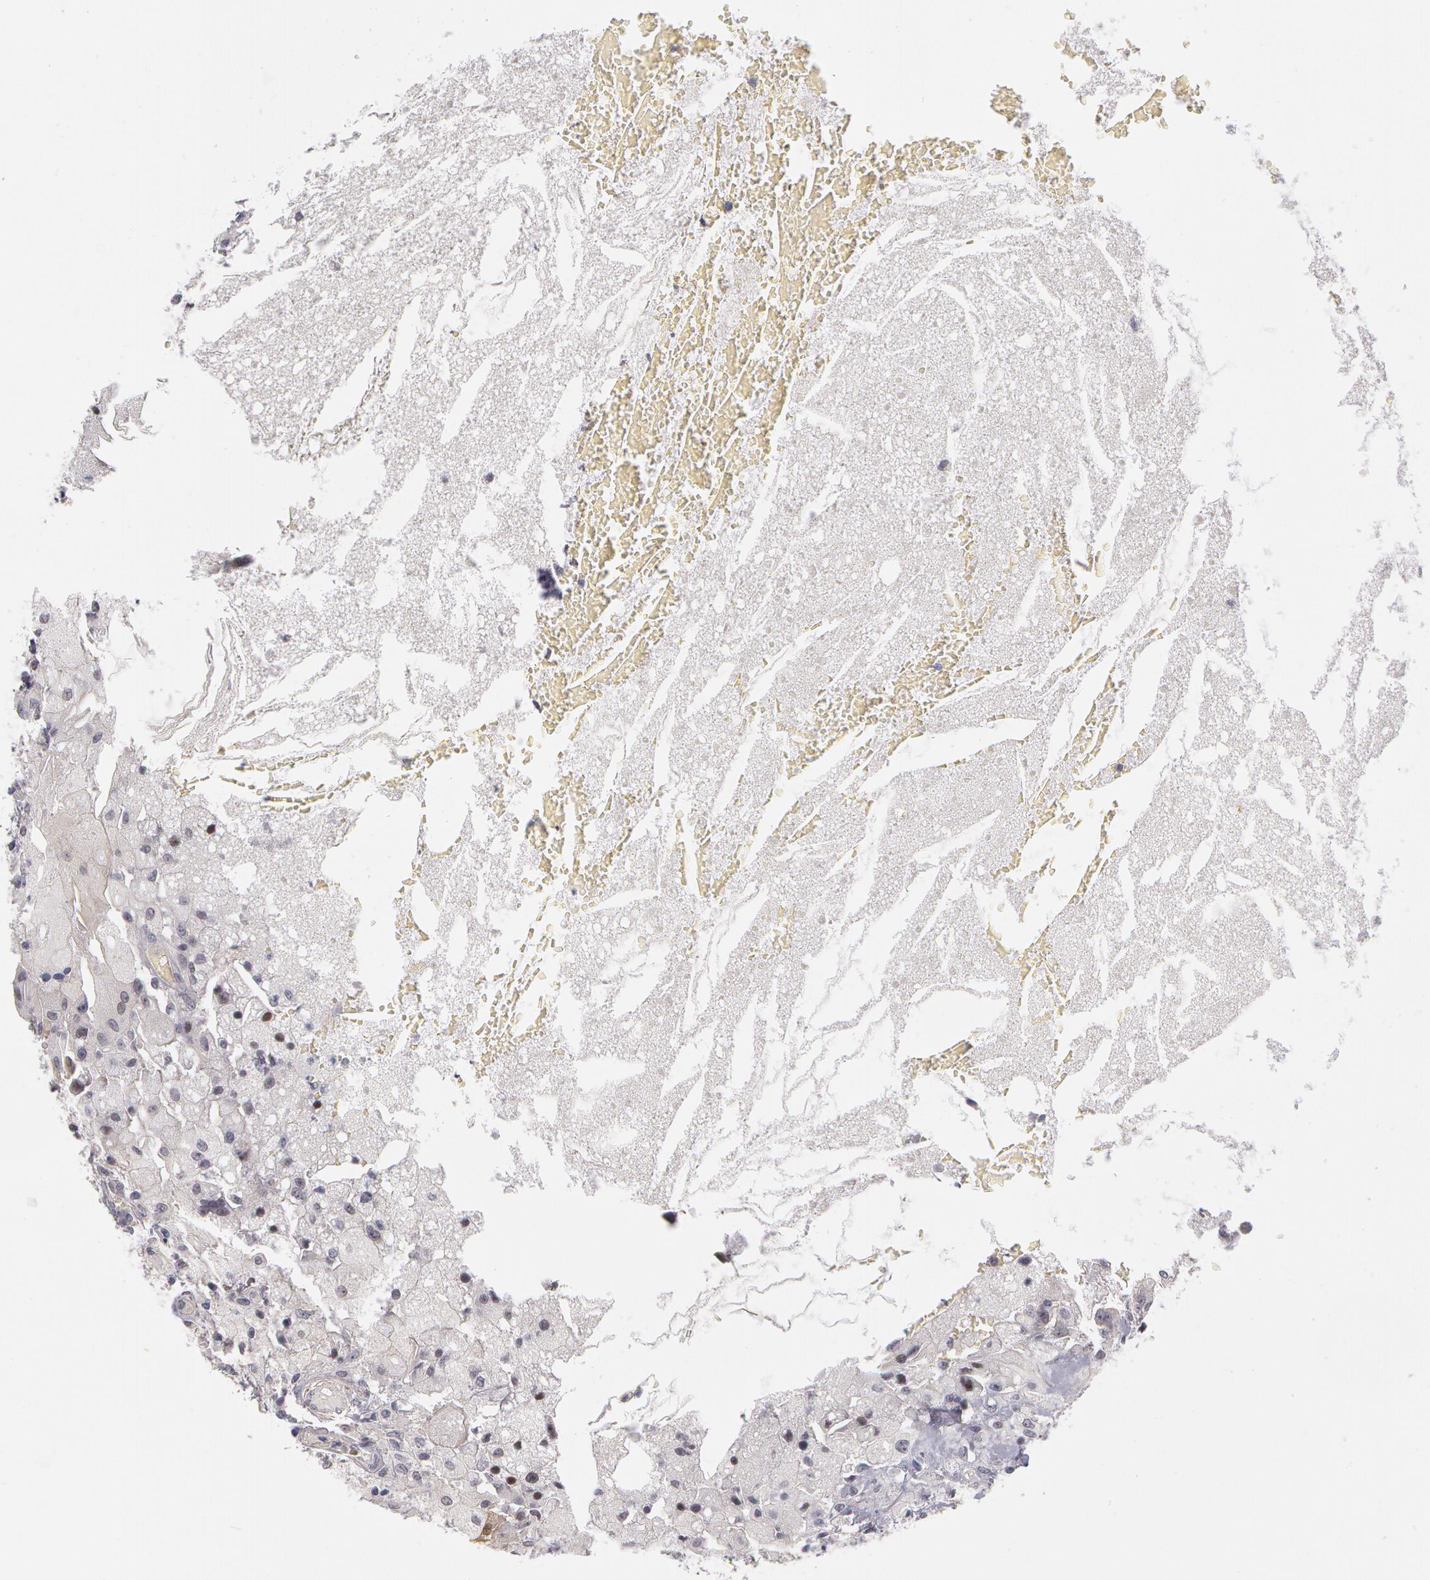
{"staining": {"intensity": "weak", "quantity": "<25%", "location": "nuclear"}, "tissue": "breast cancer", "cell_type": "Tumor cells", "image_type": "cancer", "snomed": [{"axis": "morphology", "description": "Duct carcinoma"}, {"axis": "topography", "description": "Breast"}], "caption": "Protein analysis of breast cancer (intraductal carcinoma) shows no significant positivity in tumor cells.", "gene": "PRICKLE1", "patient": {"sex": "female", "age": 27}}